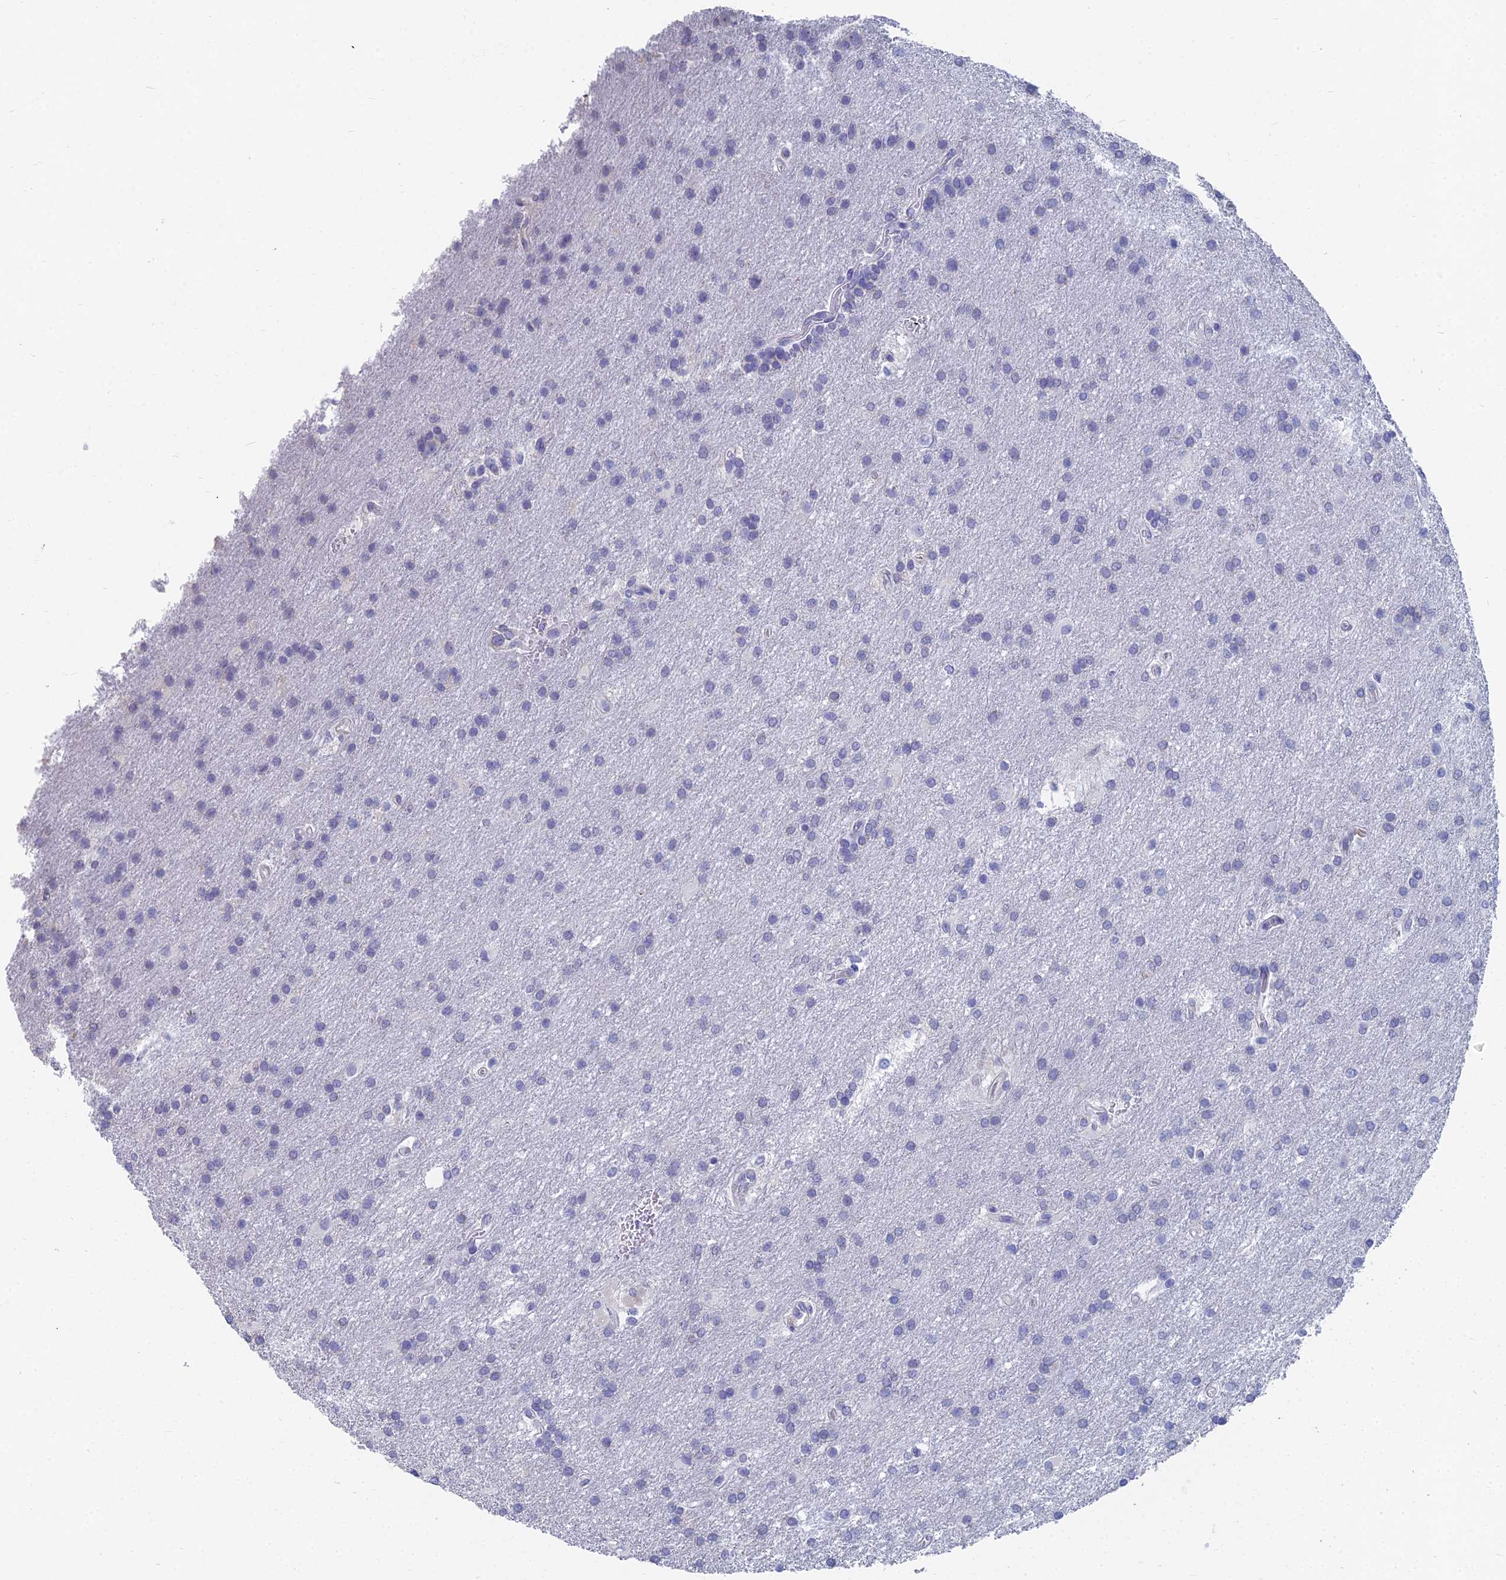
{"staining": {"intensity": "negative", "quantity": "none", "location": "none"}, "tissue": "glioma", "cell_type": "Tumor cells", "image_type": "cancer", "snomed": [{"axis": "morphology", "description": "Glioma, malignant, Low grade"}, {"axis": "topography", "description": "Brain"}], "caption": "Tumor cells show no significant protein expression in low-grade glioma (malignant).", "gene": "TNNT3", "patient": {"sex": "male", "age": 66}}